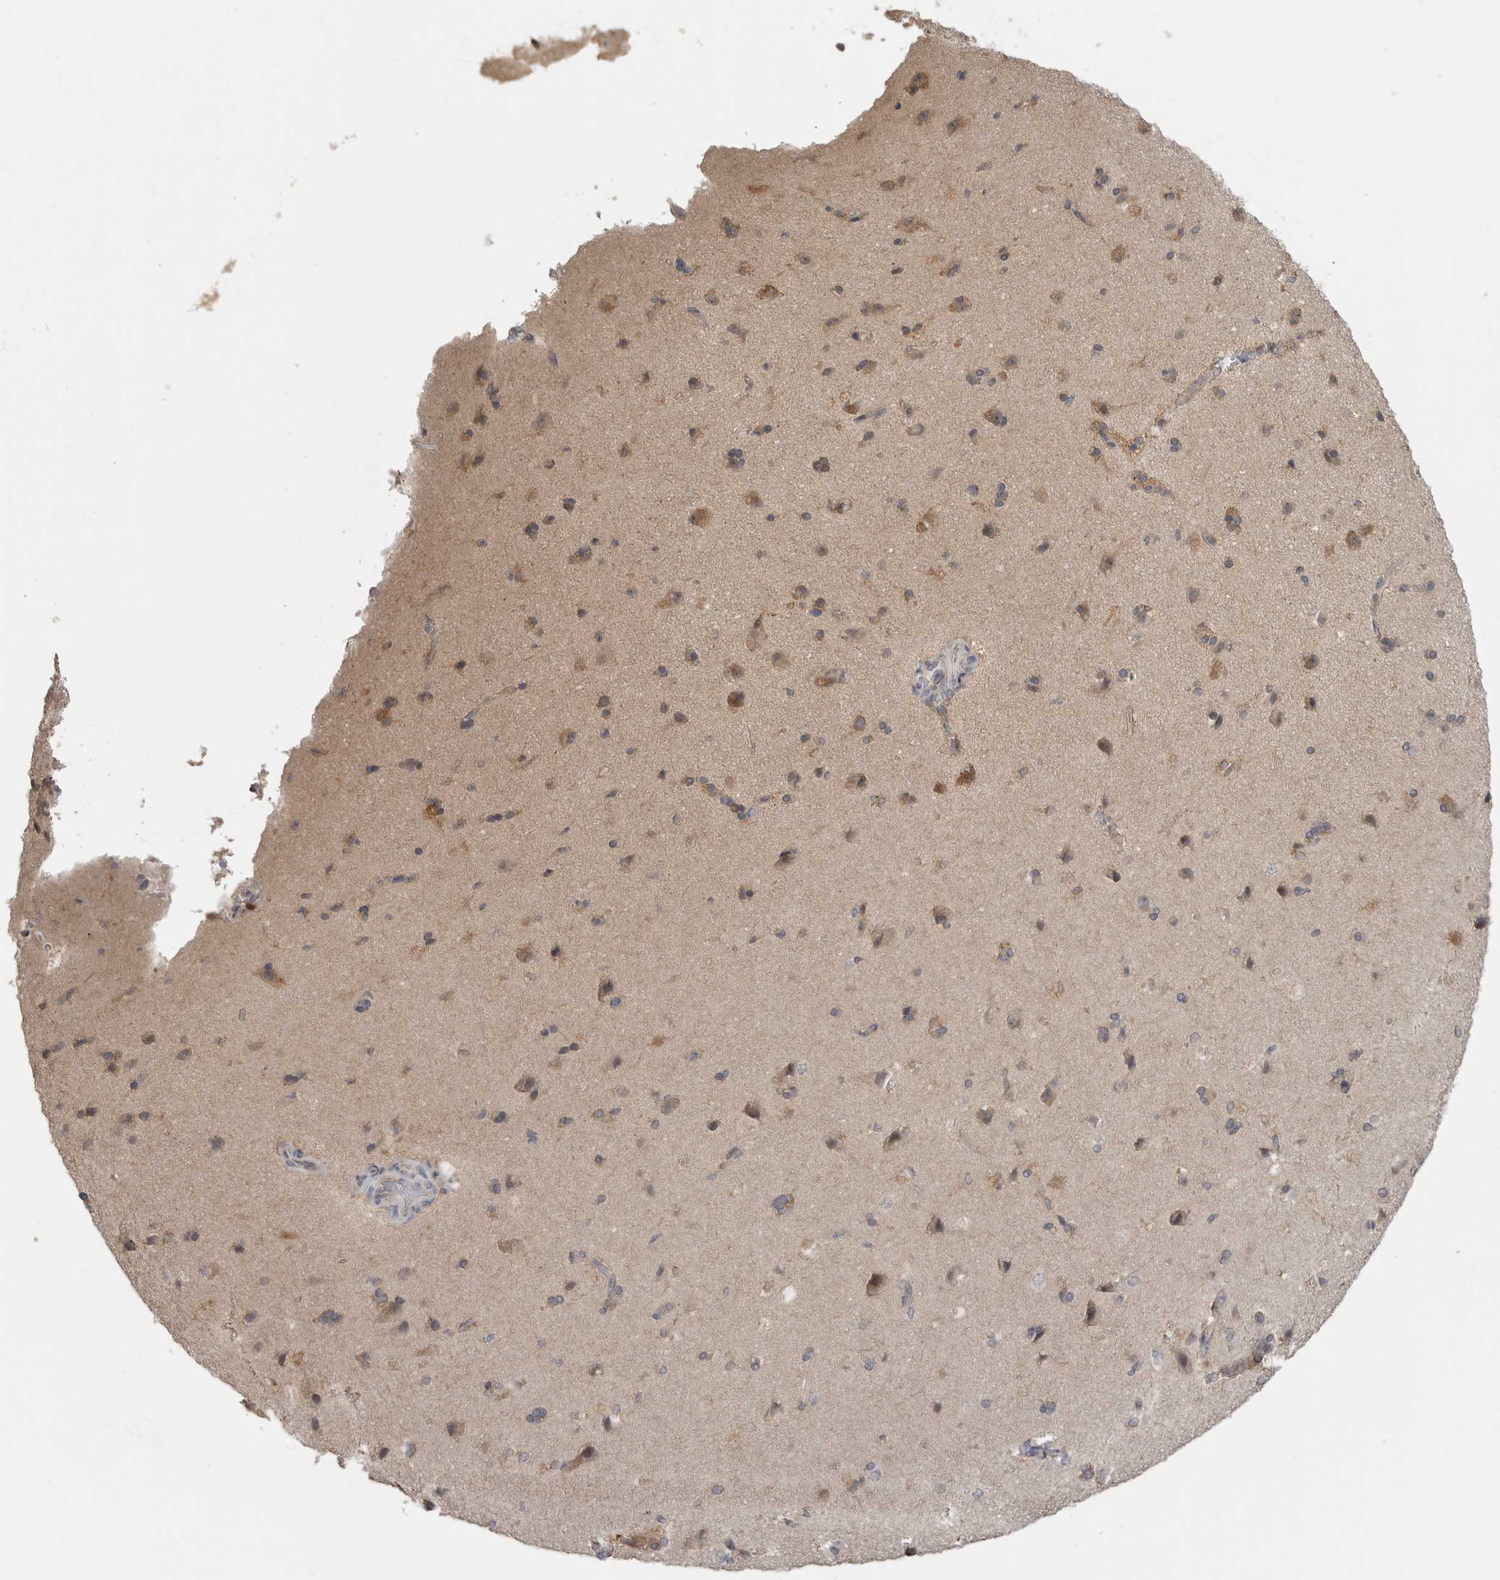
{"staining": {"intensity": "weak", "quantity": ">75%", "location": "cytoplasmic/membranous"}, "tissue": "cerebral cortex", "cell_type": "Endothelial cells", "image_type": "normal", "snomed": [{"axis": "morphology", "description": "Normal tissue, NOS"}, {"axis": "topography", "description": "Cerebral cortex"}], "caption": "Weak cytoplasmic/membranous expression is seen in approximately >75% of endothelial cells in benign cerebral cortex.", "gene": "MAPK13", "patient": {"sex": "male", "age": 62}}